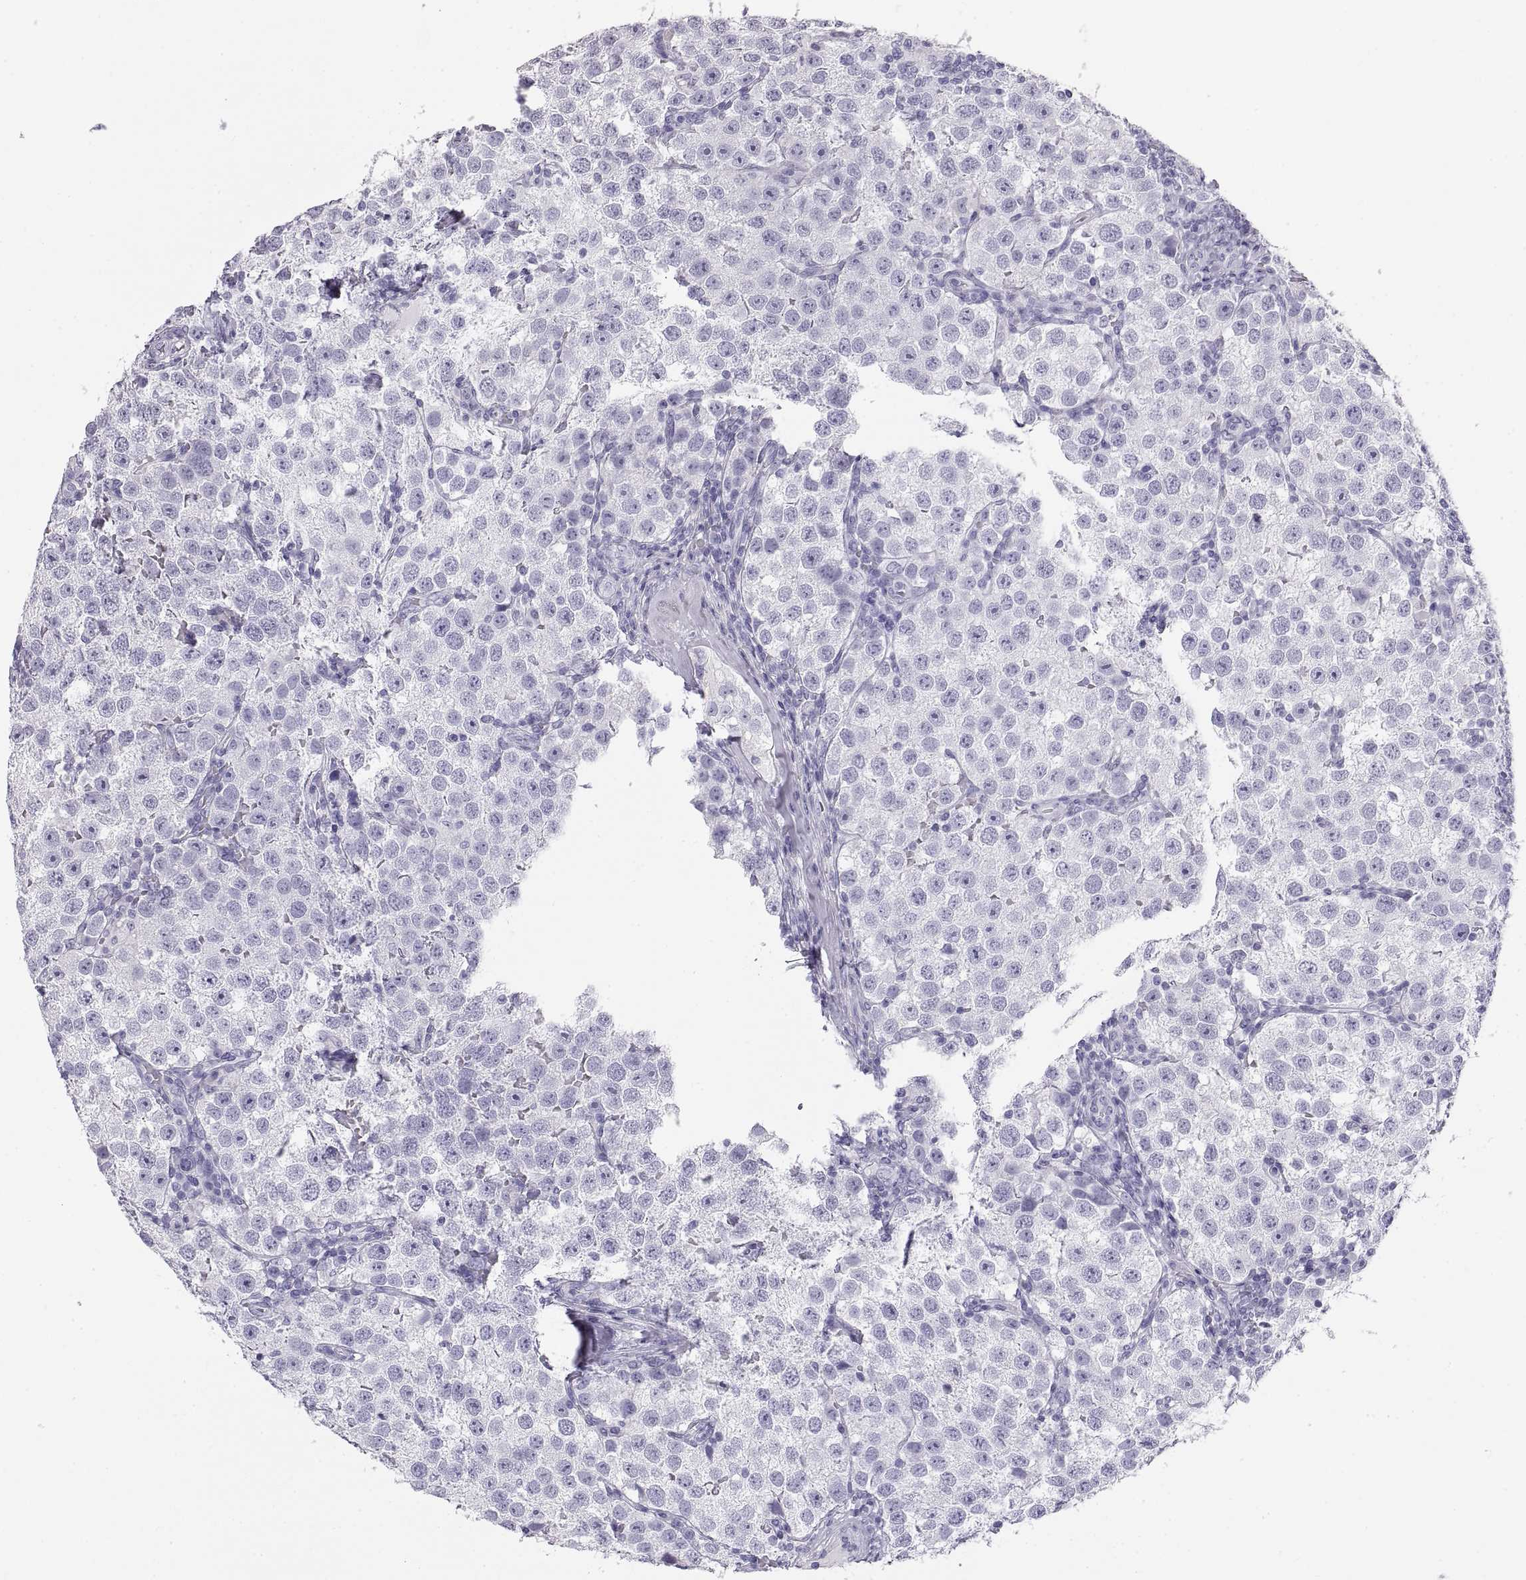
{"staining": {"intensity": "negative", "quantity": "none", "location": "none"}, "tissue": "testis cancer", "cell_type": "Tumor cells", "image_type": "cancer", "snomed": [{"axis": "morphology", "description": "Seminoma, NOS"}, {"axis": "topography", "description": "Testis"}], "caption": "Immunohistochemistry (IHC) of testis seminoma displays no staining in tumor cells.", "gene": "RLBP1", "patient": {"sex": "male", "age": 37}}